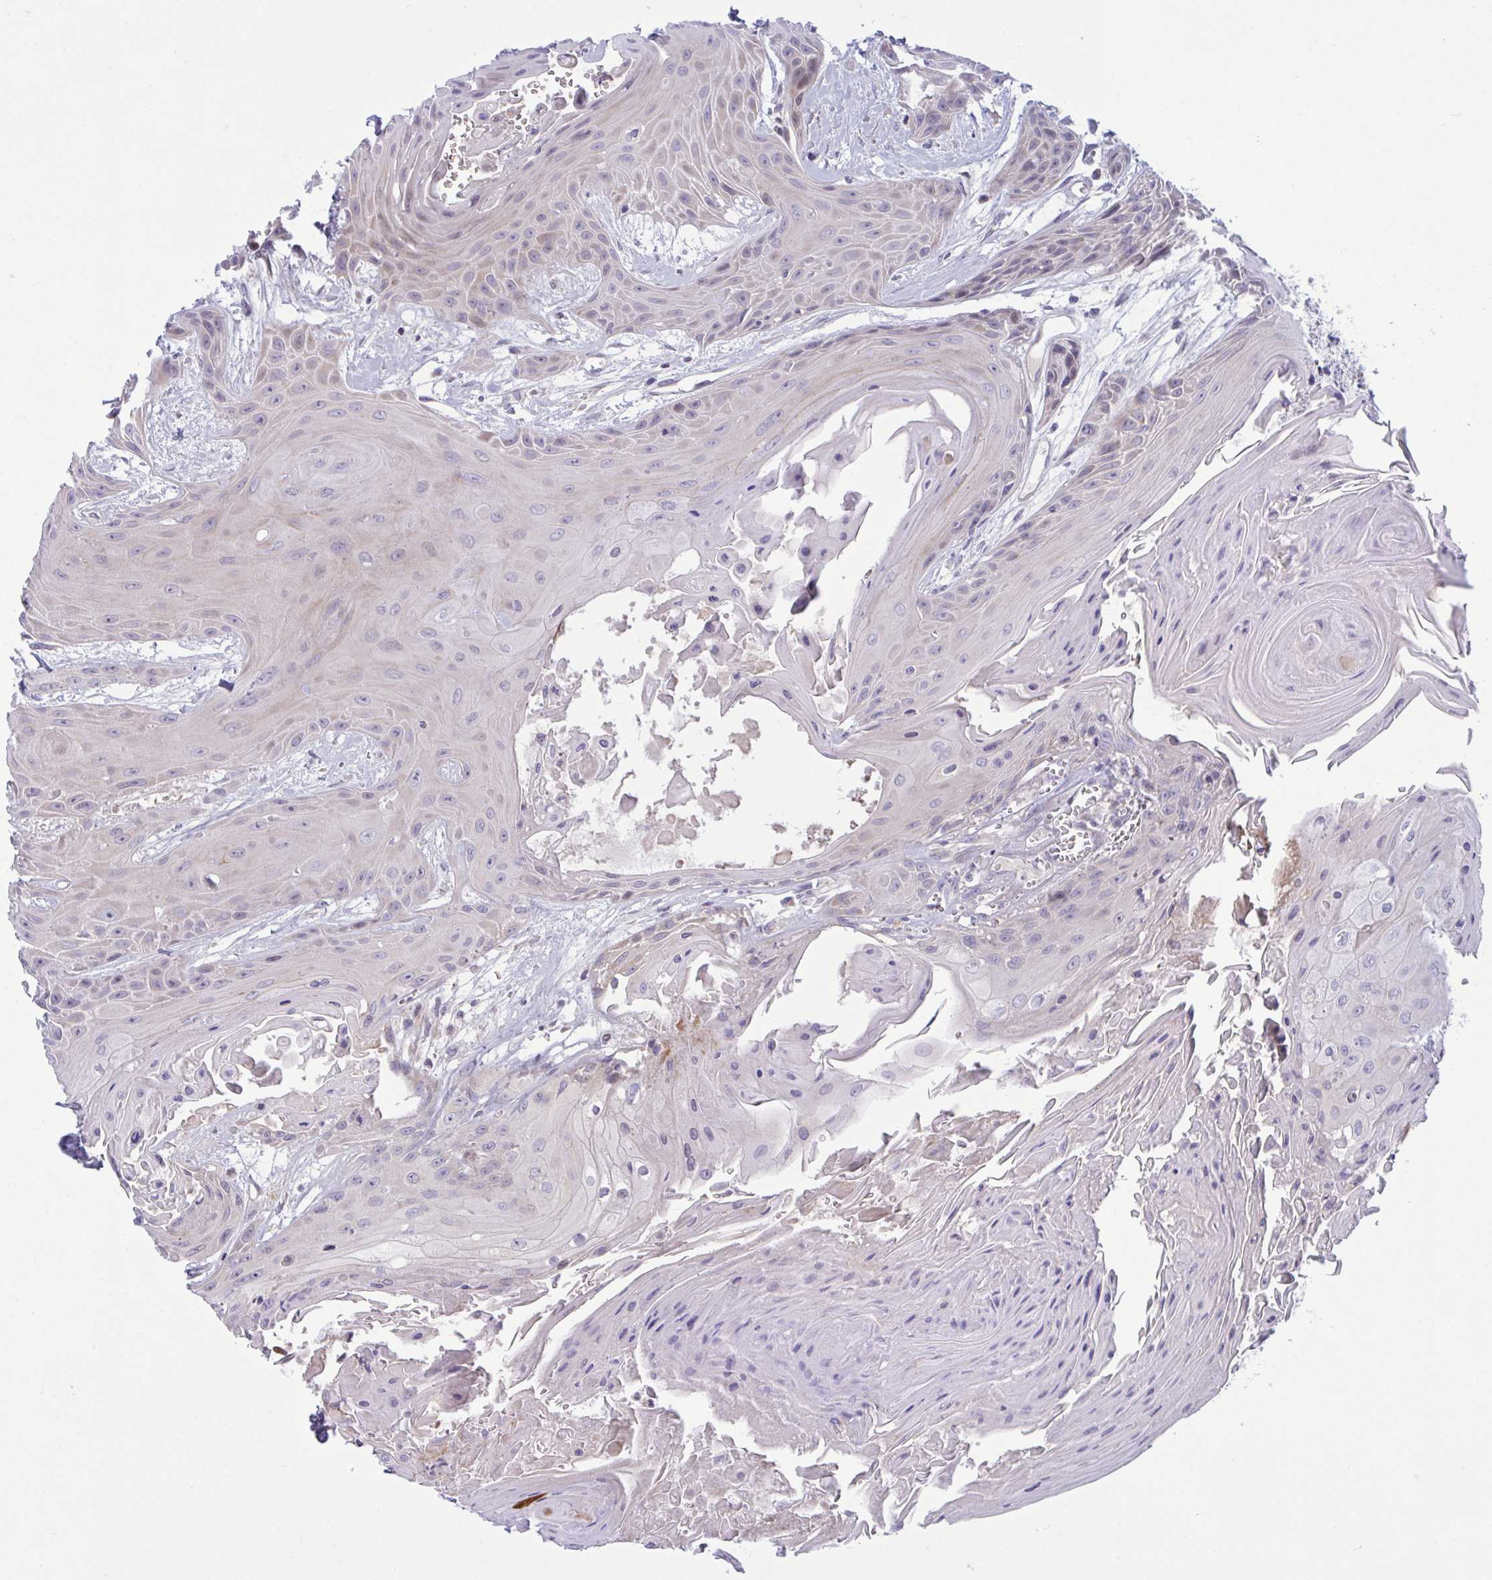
{"staining": {"intensity": "negative", "quantity": "none", "location": "none"}, "tissue": "head and neck cancer", "cell_type": "Tumor cells", "image_type": "cancer", "snomed": [{"axis": "morphology", "description": "Squamous cell carcinoma, NOS"}, {"axis": "topography", "description": "Head-Neck"}], "caption": "A high-resolution micrograph shows immunohistochemistry staining of head and neck squamous cell carcinoma, which displays no significant staining in tumor cells.", "gene": "VWC2", "patient": {"sex": "female", "age": 73}}